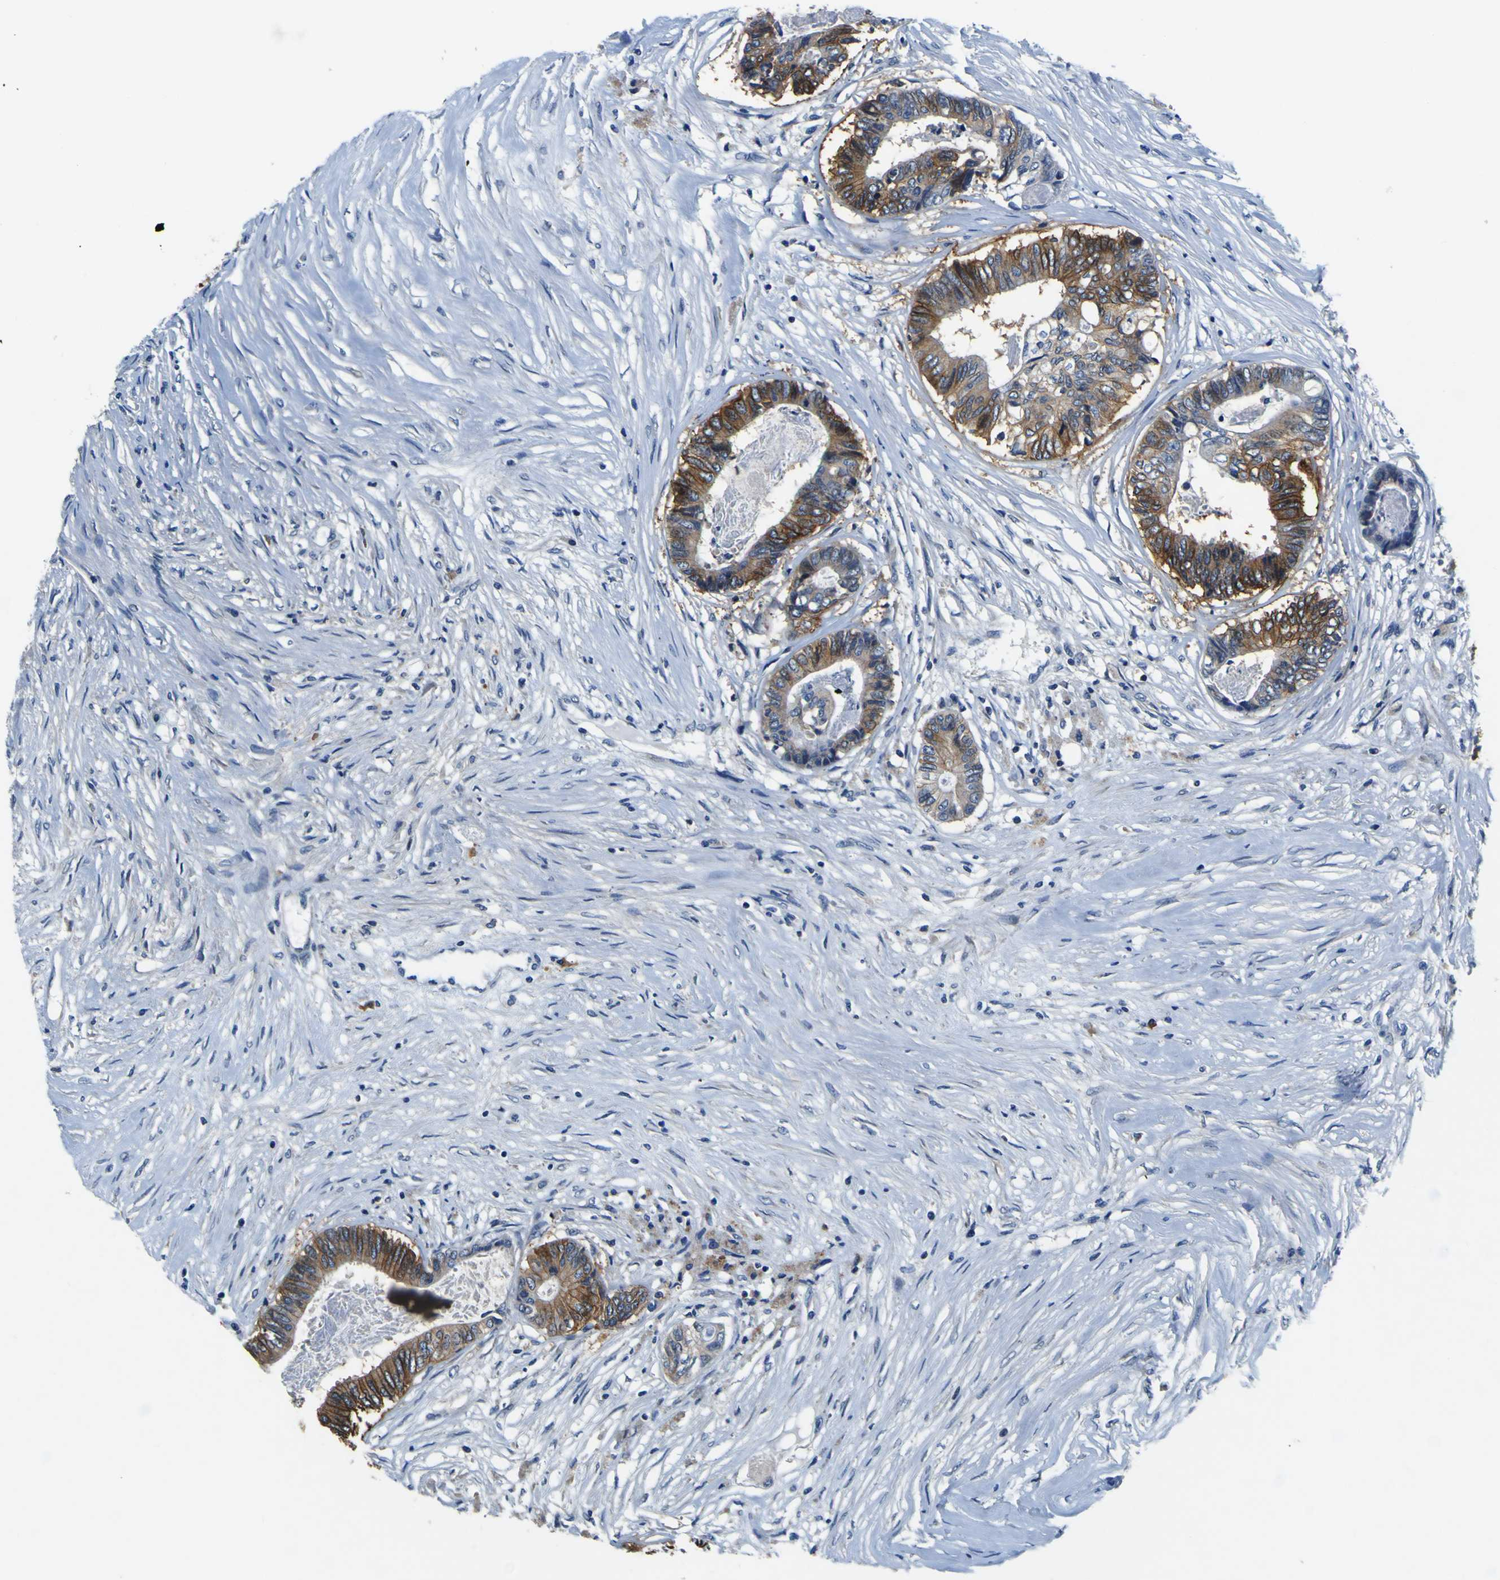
{"staining": {"intensity": "strong", "quantity": "25%-75%", "location": "cytoplasmic/membranous"}, "tissue": "colorectal cancer", "cell_type": "Tumor cells", "image_type": "cancer", "snomed": [{"axis": "morphology", "description": "Adenocarcinoma, NOS"}, {"axis": "topography", "description": "Rectum"}], "caption": "A photomicrograph of colorectal cancer (adenocarcinoma) stained for a protein shows strong cytoplasmic/membranous brown staining in tumor cells.", "gene": "EPHB4", "patient": {"sex": "male", "age": 63}}